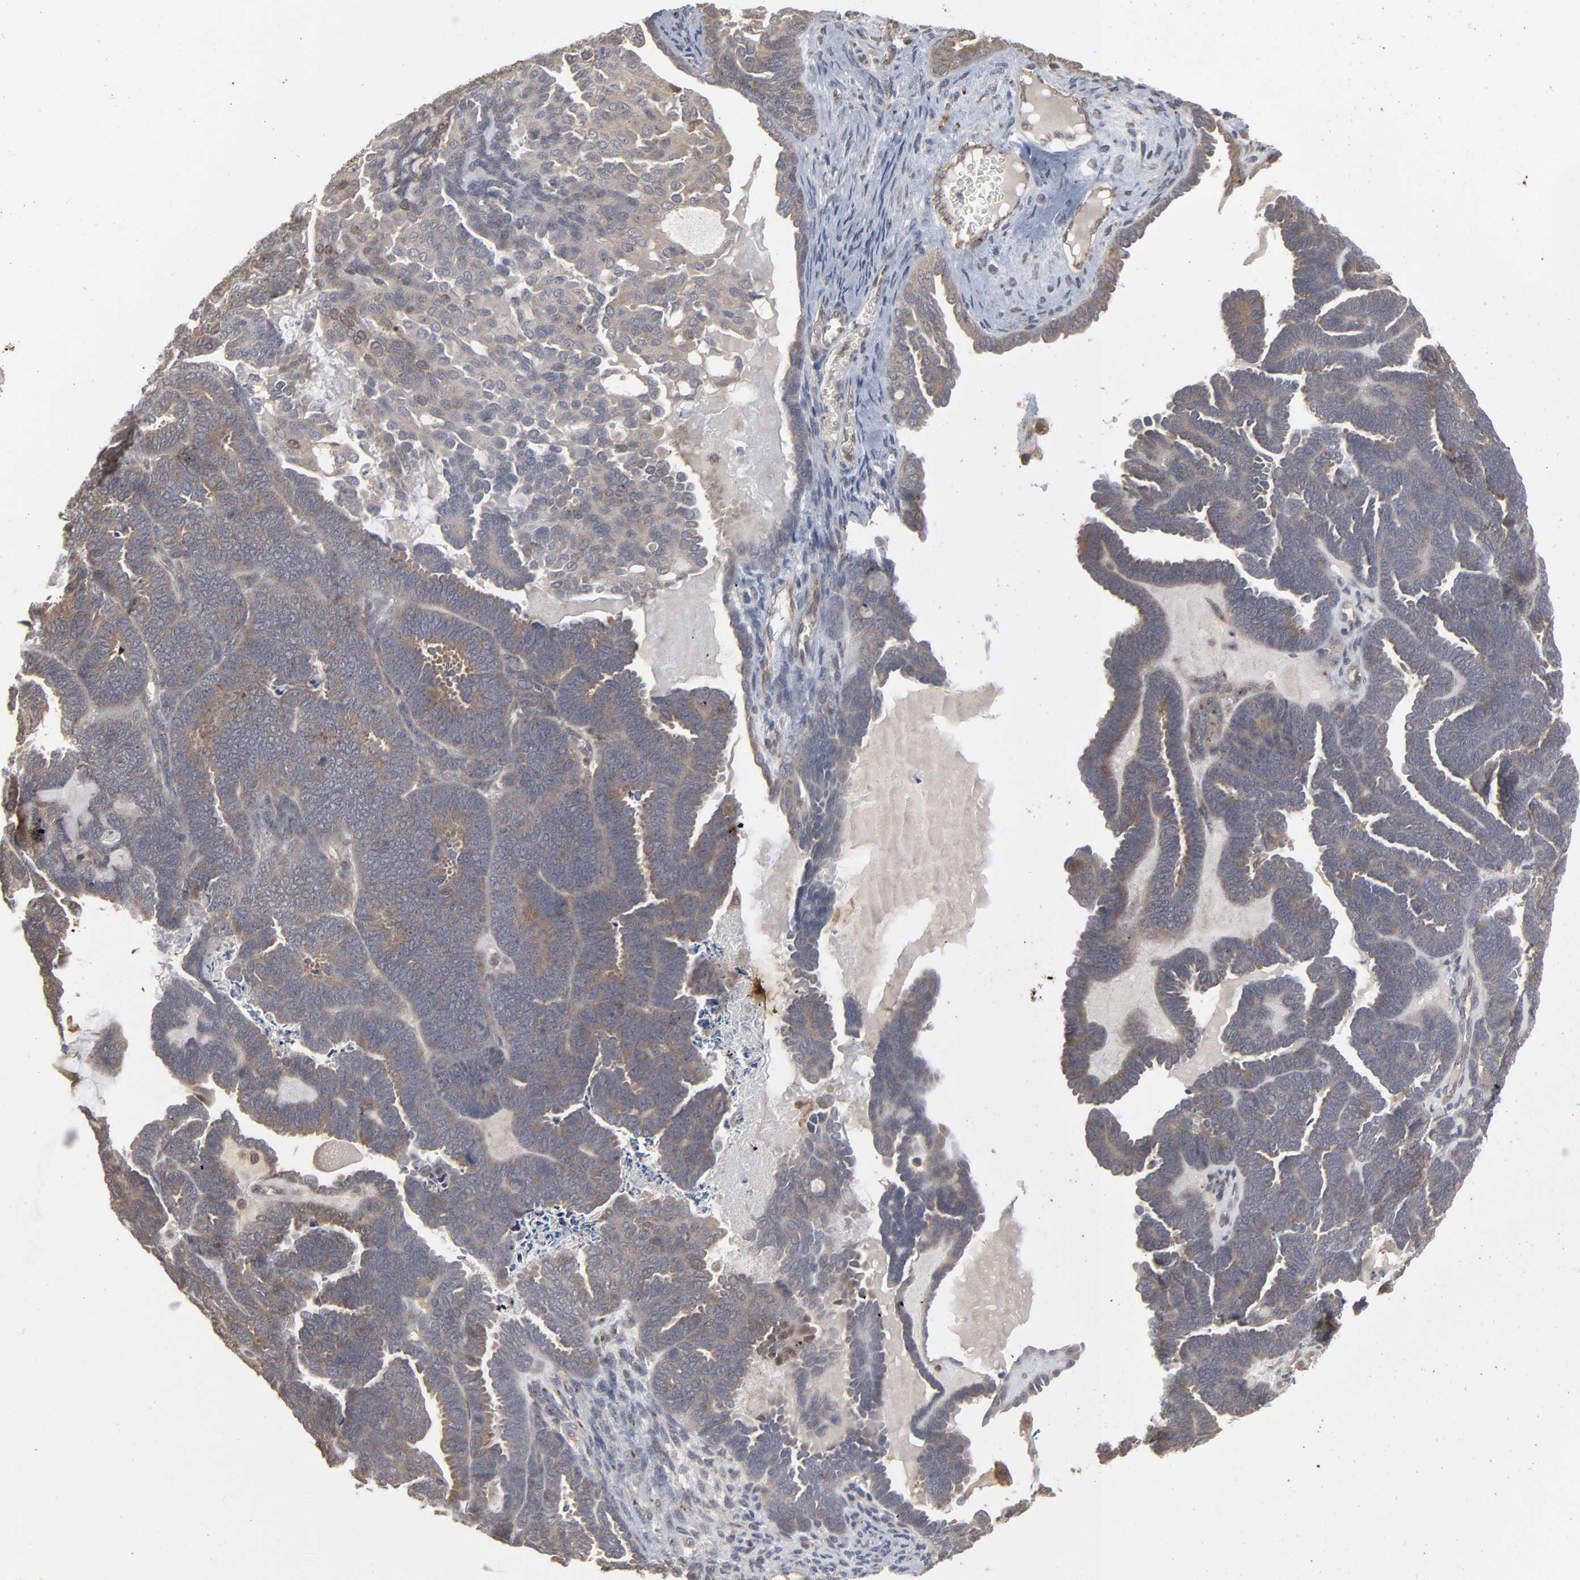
{"staining": {"intensity": "weak", "quantity": ">75%", "location": "cytoplasmic/membranous"}, "tissue": "endometrial cancer", "cell_type": "Tumor cells", "image_type": "cancer", "snomed": [{"axis": "morphology", "description": "Neoplasm, malignant, NOS"}, {"axis": "topography", "description": "Endometrium"}], "caption": "Malignant neoplasm (endometrial) stained for a protein shows weak cytoplasmic/membranous positivity in tumor cells.", "gene": "SCFD1", "patient": {"sex": "female", "age": 74}}